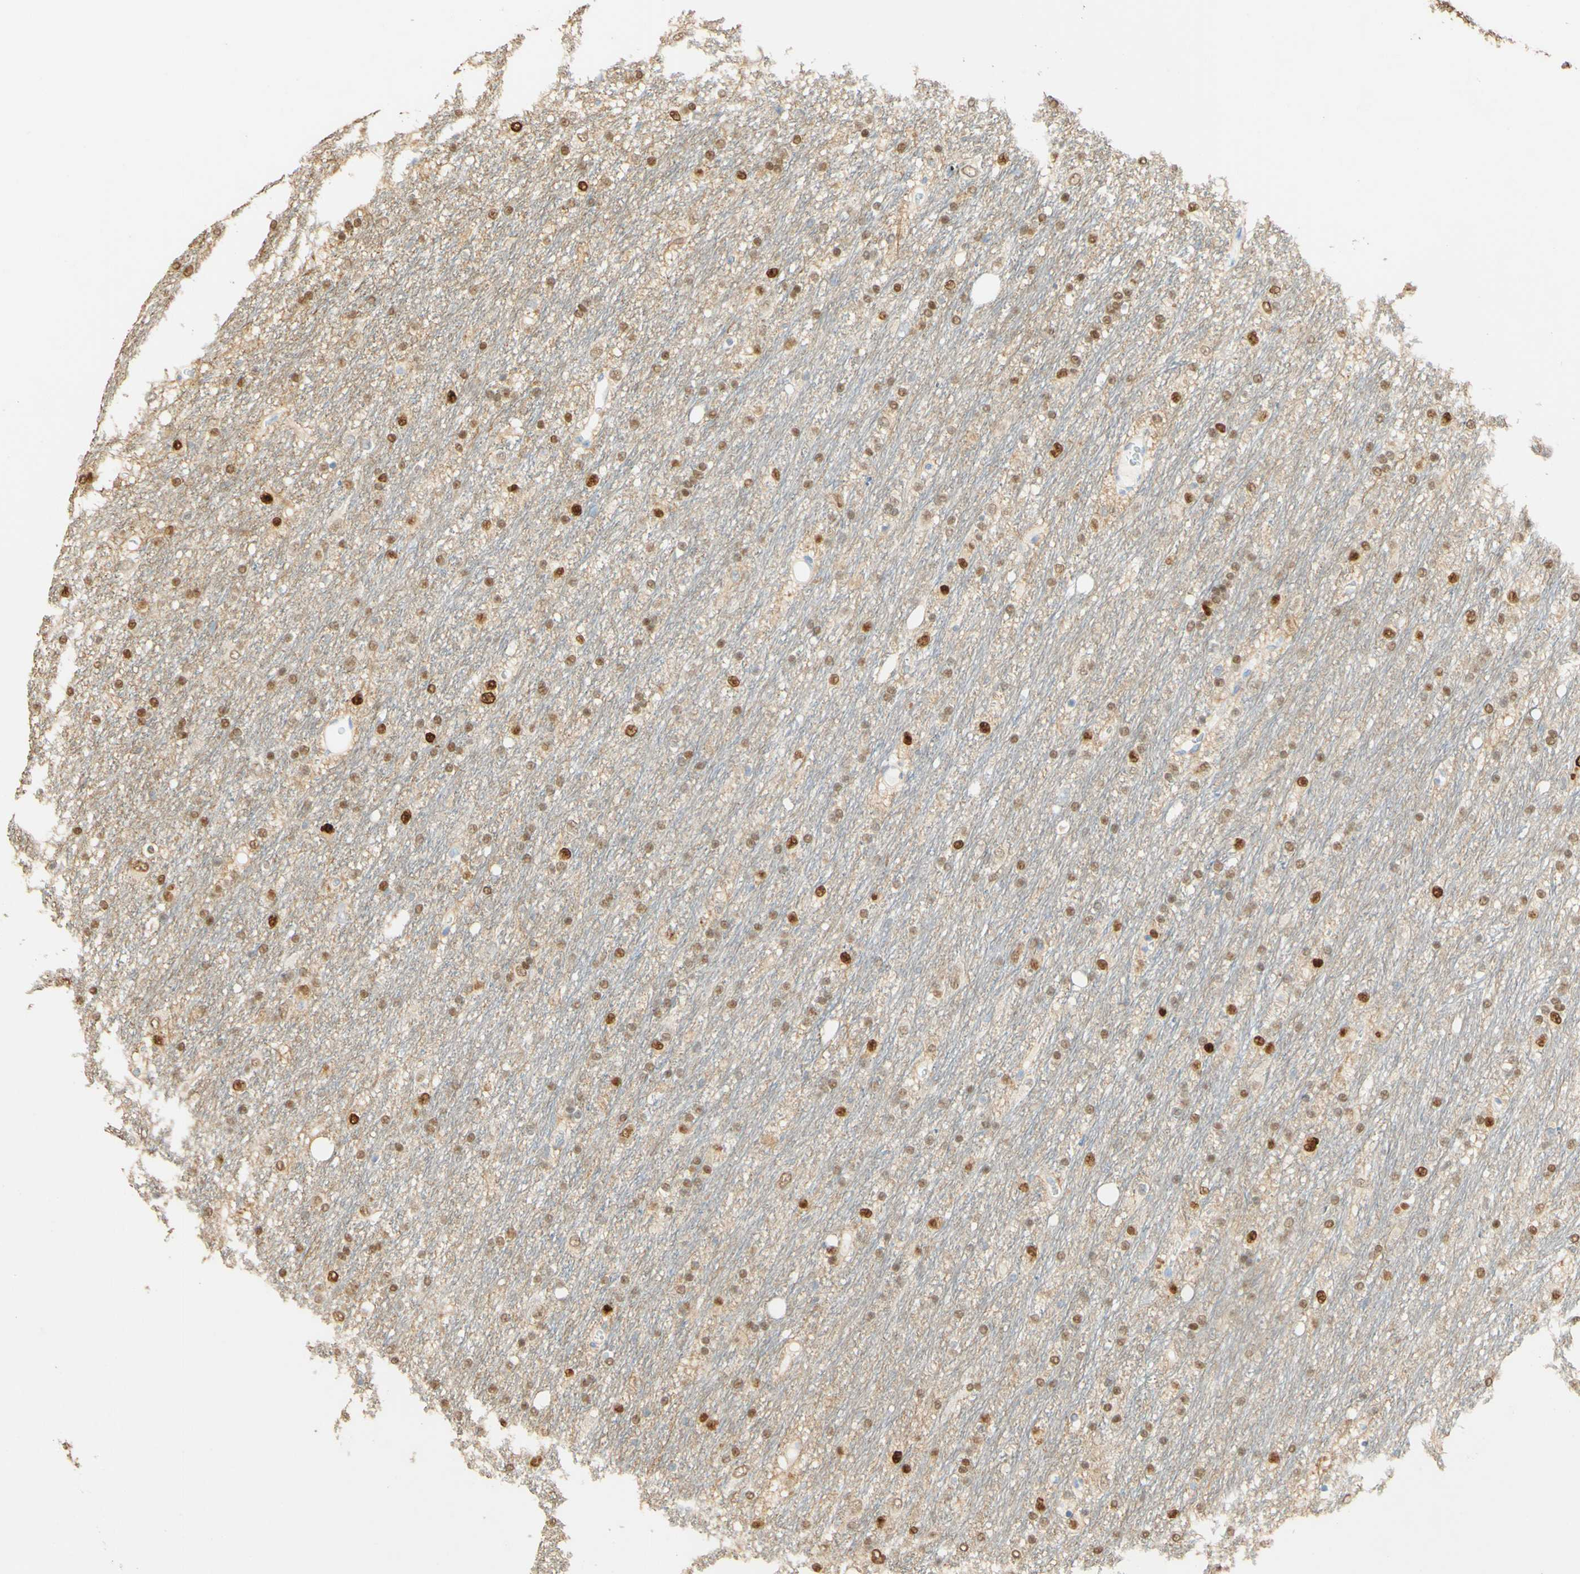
{"staining": {"intensity": "strong", "quantity": ">75%", "location": "nuclear"}, "tissue": "glioma", "cell_type": "Tumor cells", "image_type": "cancer", "snomed": [{"axis": "morphology", "description": "Glioma, malignant, Low grade"}, {"axis": "topography", "description": "Brain"}], "caption": "Glioma was stained to show a protein in brown. There is high levels of strong nuclear staining in approximately >75% of tumor cells.", "gene": "MAP3K4", "patient": {"sex": "male", "age": 77}}